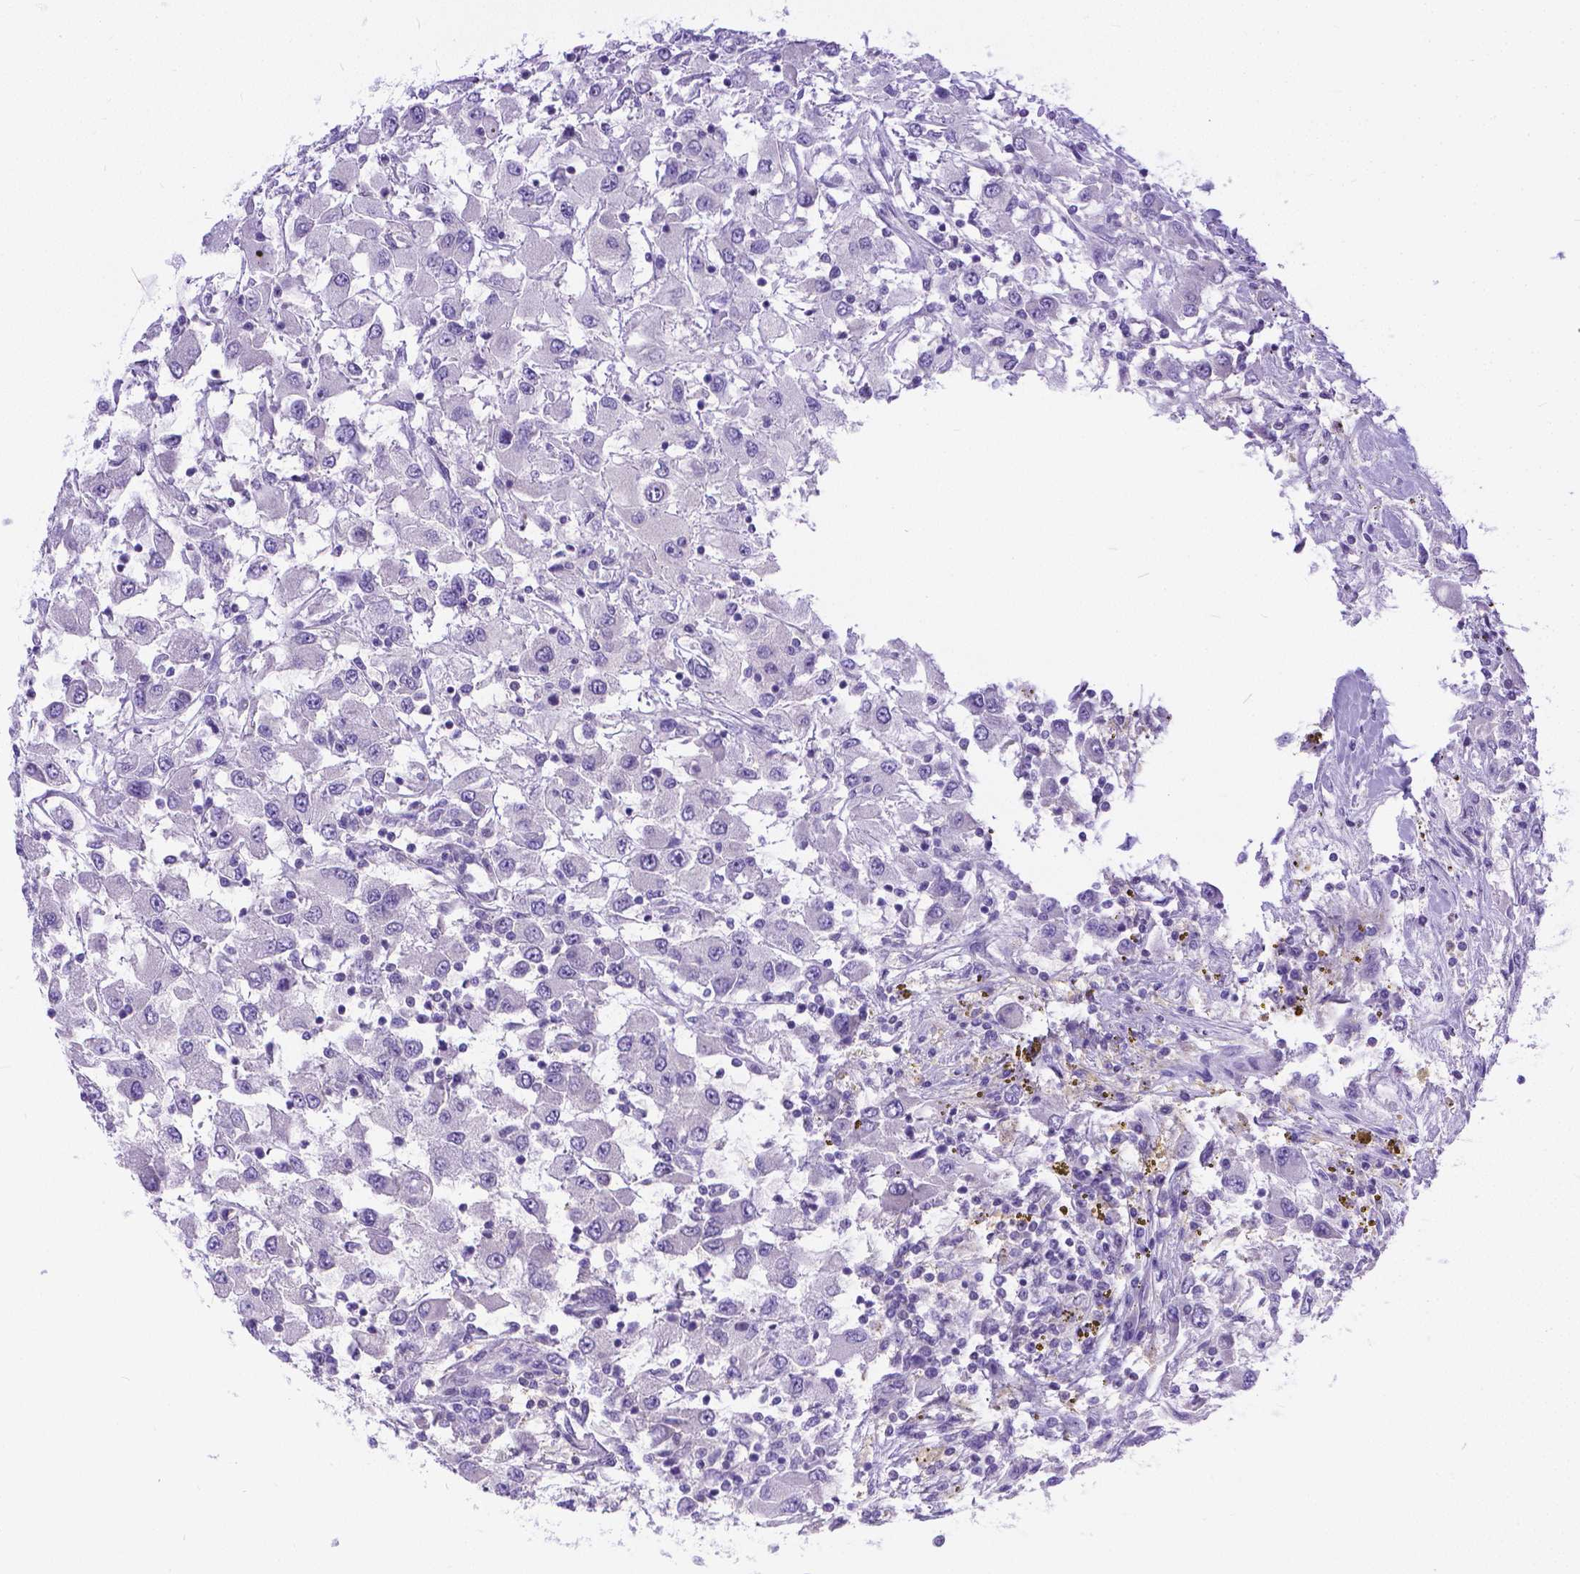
{"staining": {"intensity": "negative", "quantity": "none", "location": "none"}, "tissue": "renal cancer", "cell_type": "Tumor cells", "image_type": "cancer", "snomed": [{"axis": "morphology", "description": "Adenocarcinoma, NOS"}, {"axis": "topography", "description": "Kidney"}], "caption": "Immunohistochemical staining of human renal cancer reveals no significant positivity in tumor cells. Brightfield microscopy of immunohistochemistry stained with DAB (brown) and hematoxylin (blue), captured at high magnification.", "gene": "TTLL6", "patient": {"sex": "female", "age": 67}}